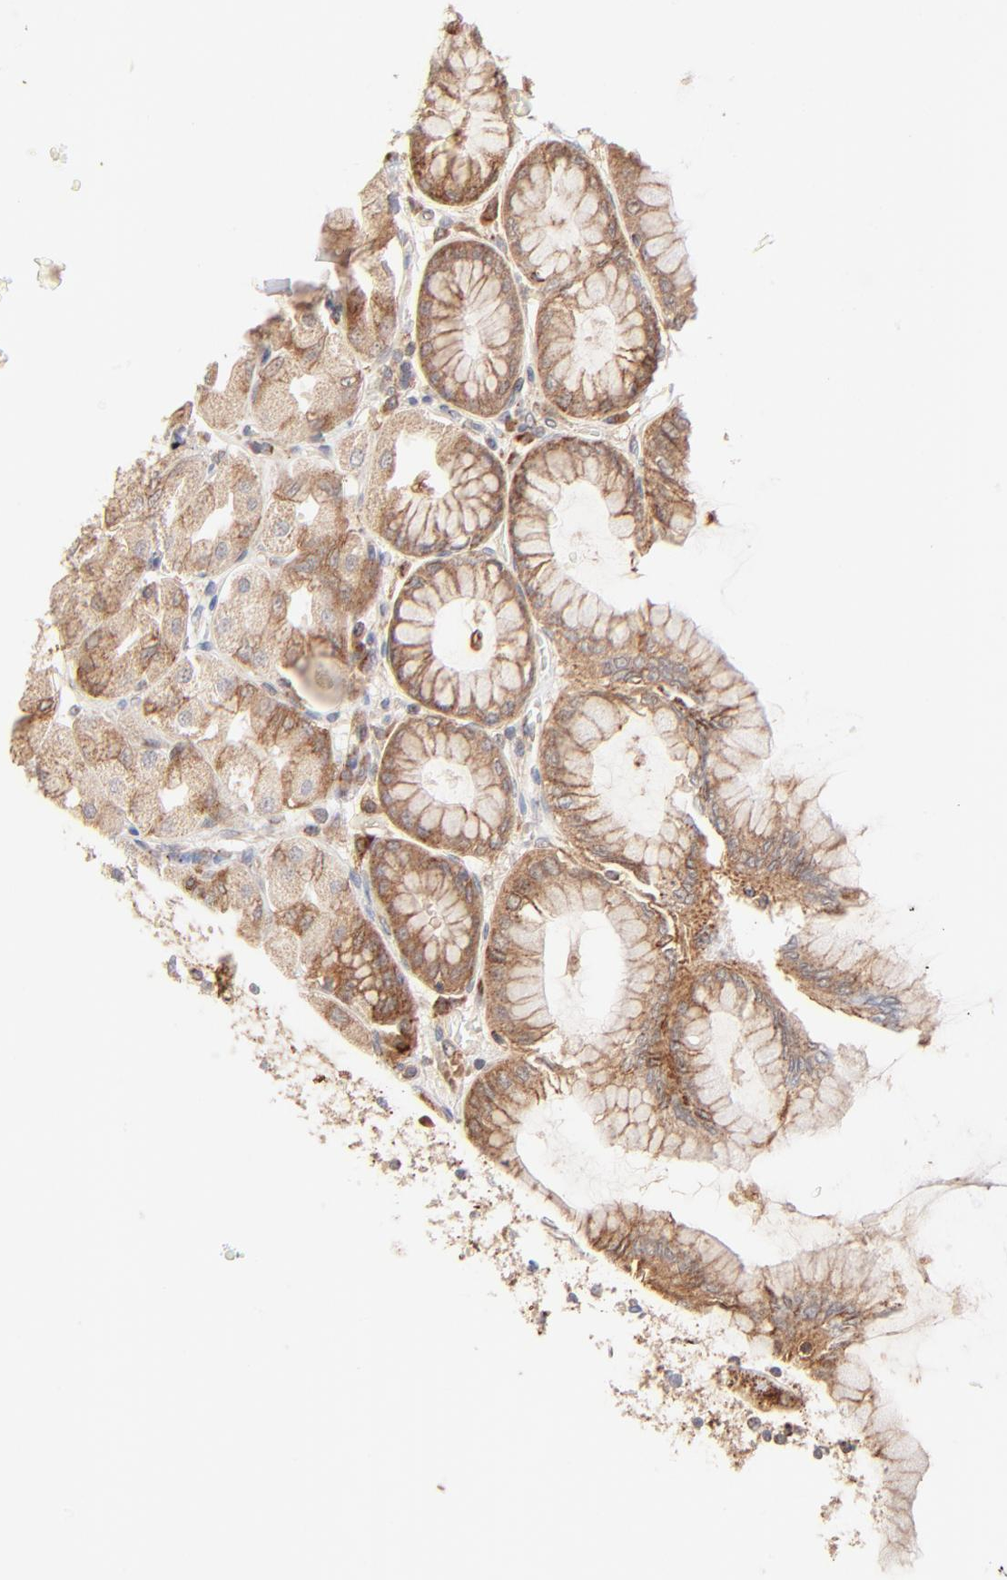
{"staining": {"intensity": "moderate", "quantity": ">75%", "location": "cytoplasmic/membranous"}, "tissue": "stomach", "cell_type": "Glandular cells", "image_type": "normal", "snomed": [{"axis": "morphology", "description": "Normal tissue, NOS"}, {"axis": "topography", "description": "Stomach, upper"}], "caption": "Protein staining reveals moderate cytoplasmic/membranous staining in about >75% of glandular cells in unremarkable stomach.", "gene": "CSPG4", "patient": {"sex": "female", "age": 56}}